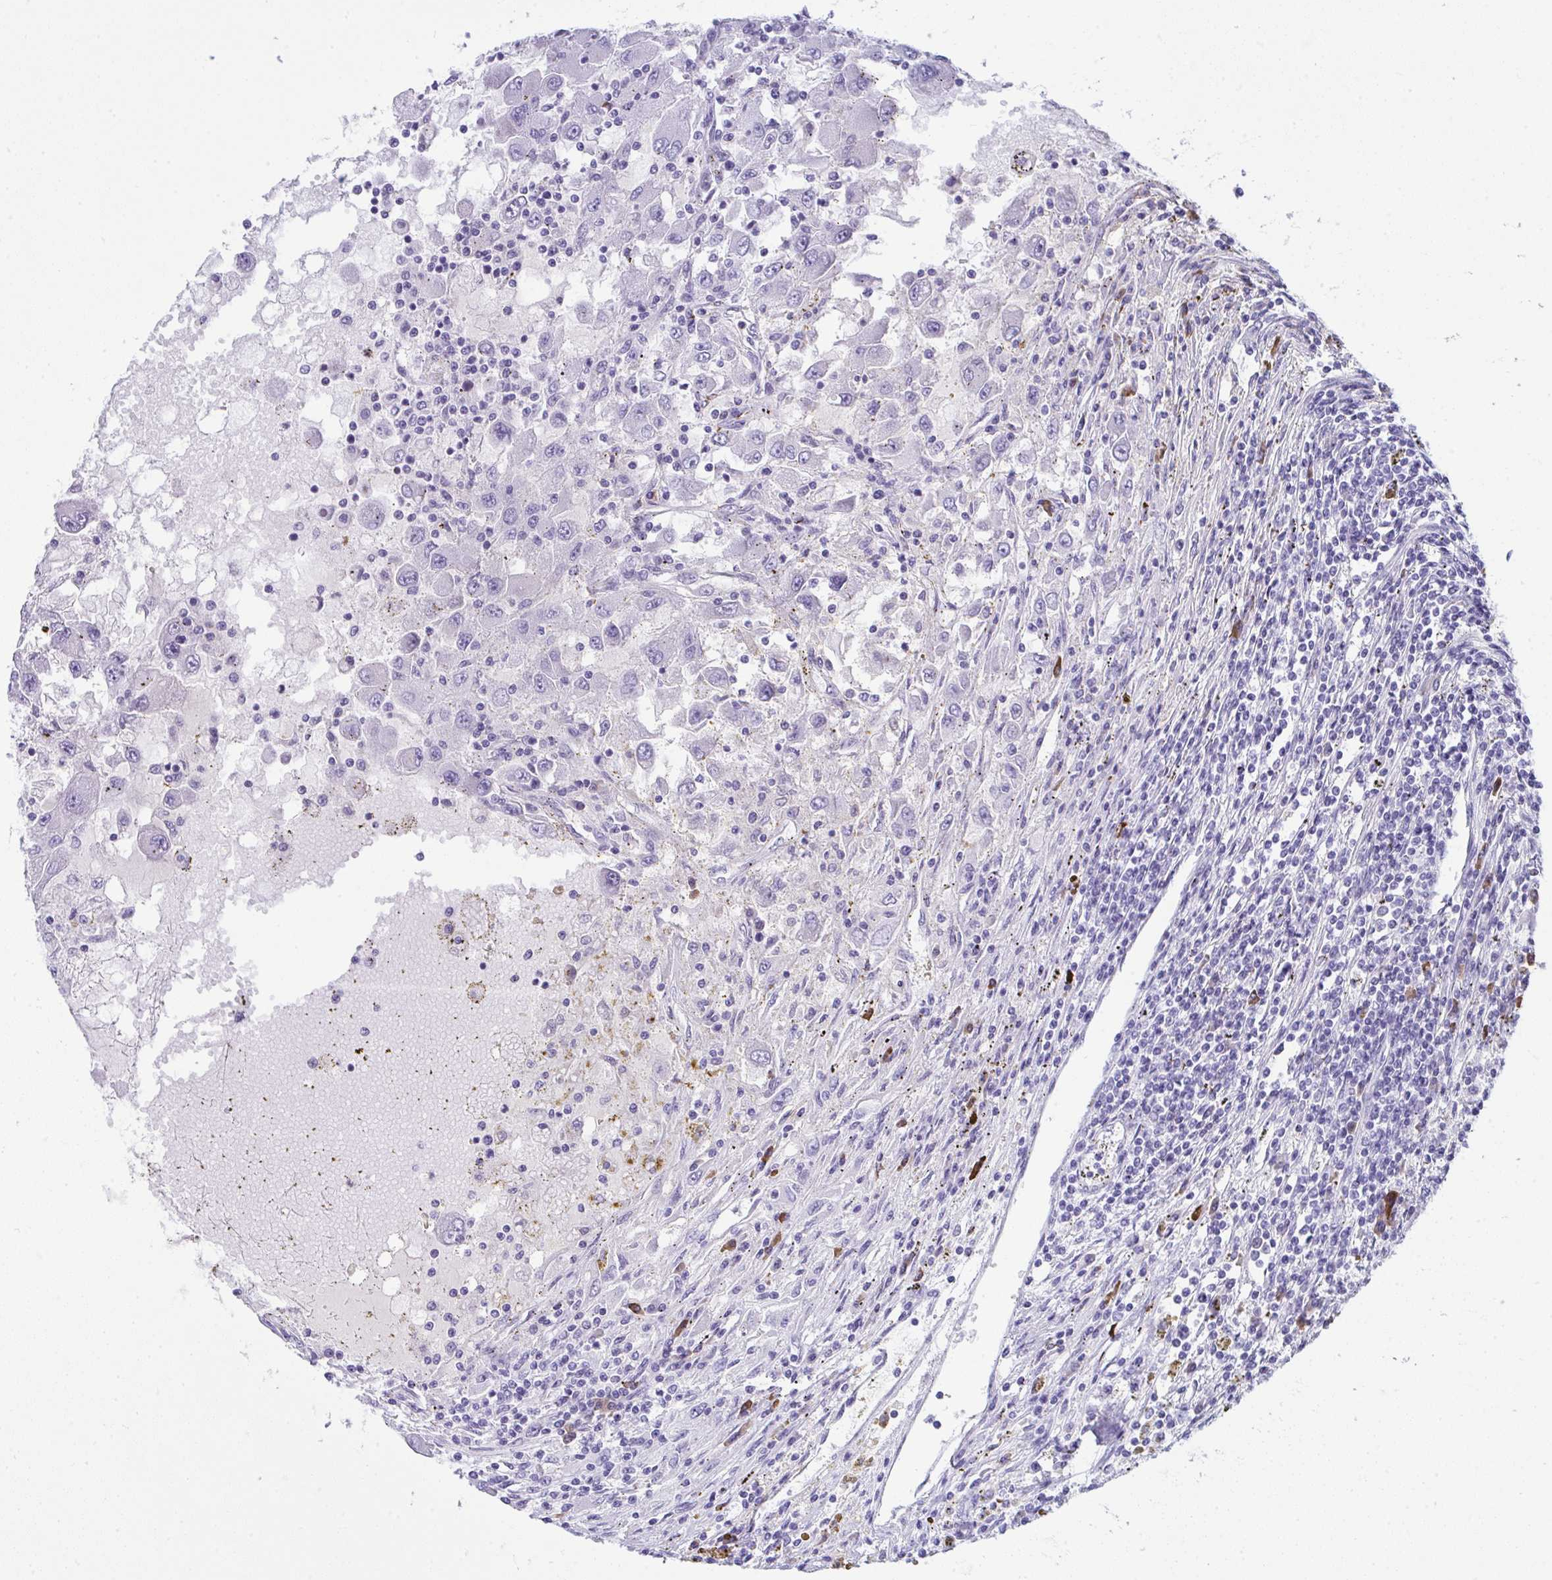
{"staining": {"intensity": "negative", "quantity": "none", "location": "none"}, "tissue": "renal cancer", "cell_type": "Tumor cells", "image_type": "cancer", "snomed": [{"axis": "morphology", "description": "Adenocarcinoma, NOS"}, {"axis": "topography", "description": "Kidney"}], "caption": "Protein analysis of renal cancer (adenocarcinoma) shows no significant expression in tumor cells. (Brightfield microscopy of DAB (3,3'-diaminobenzidine) immunohistochemistry (IHC) at high magnification).", "gene": "JCHAIN", "patient": {"sex": "female", "age": 67}}